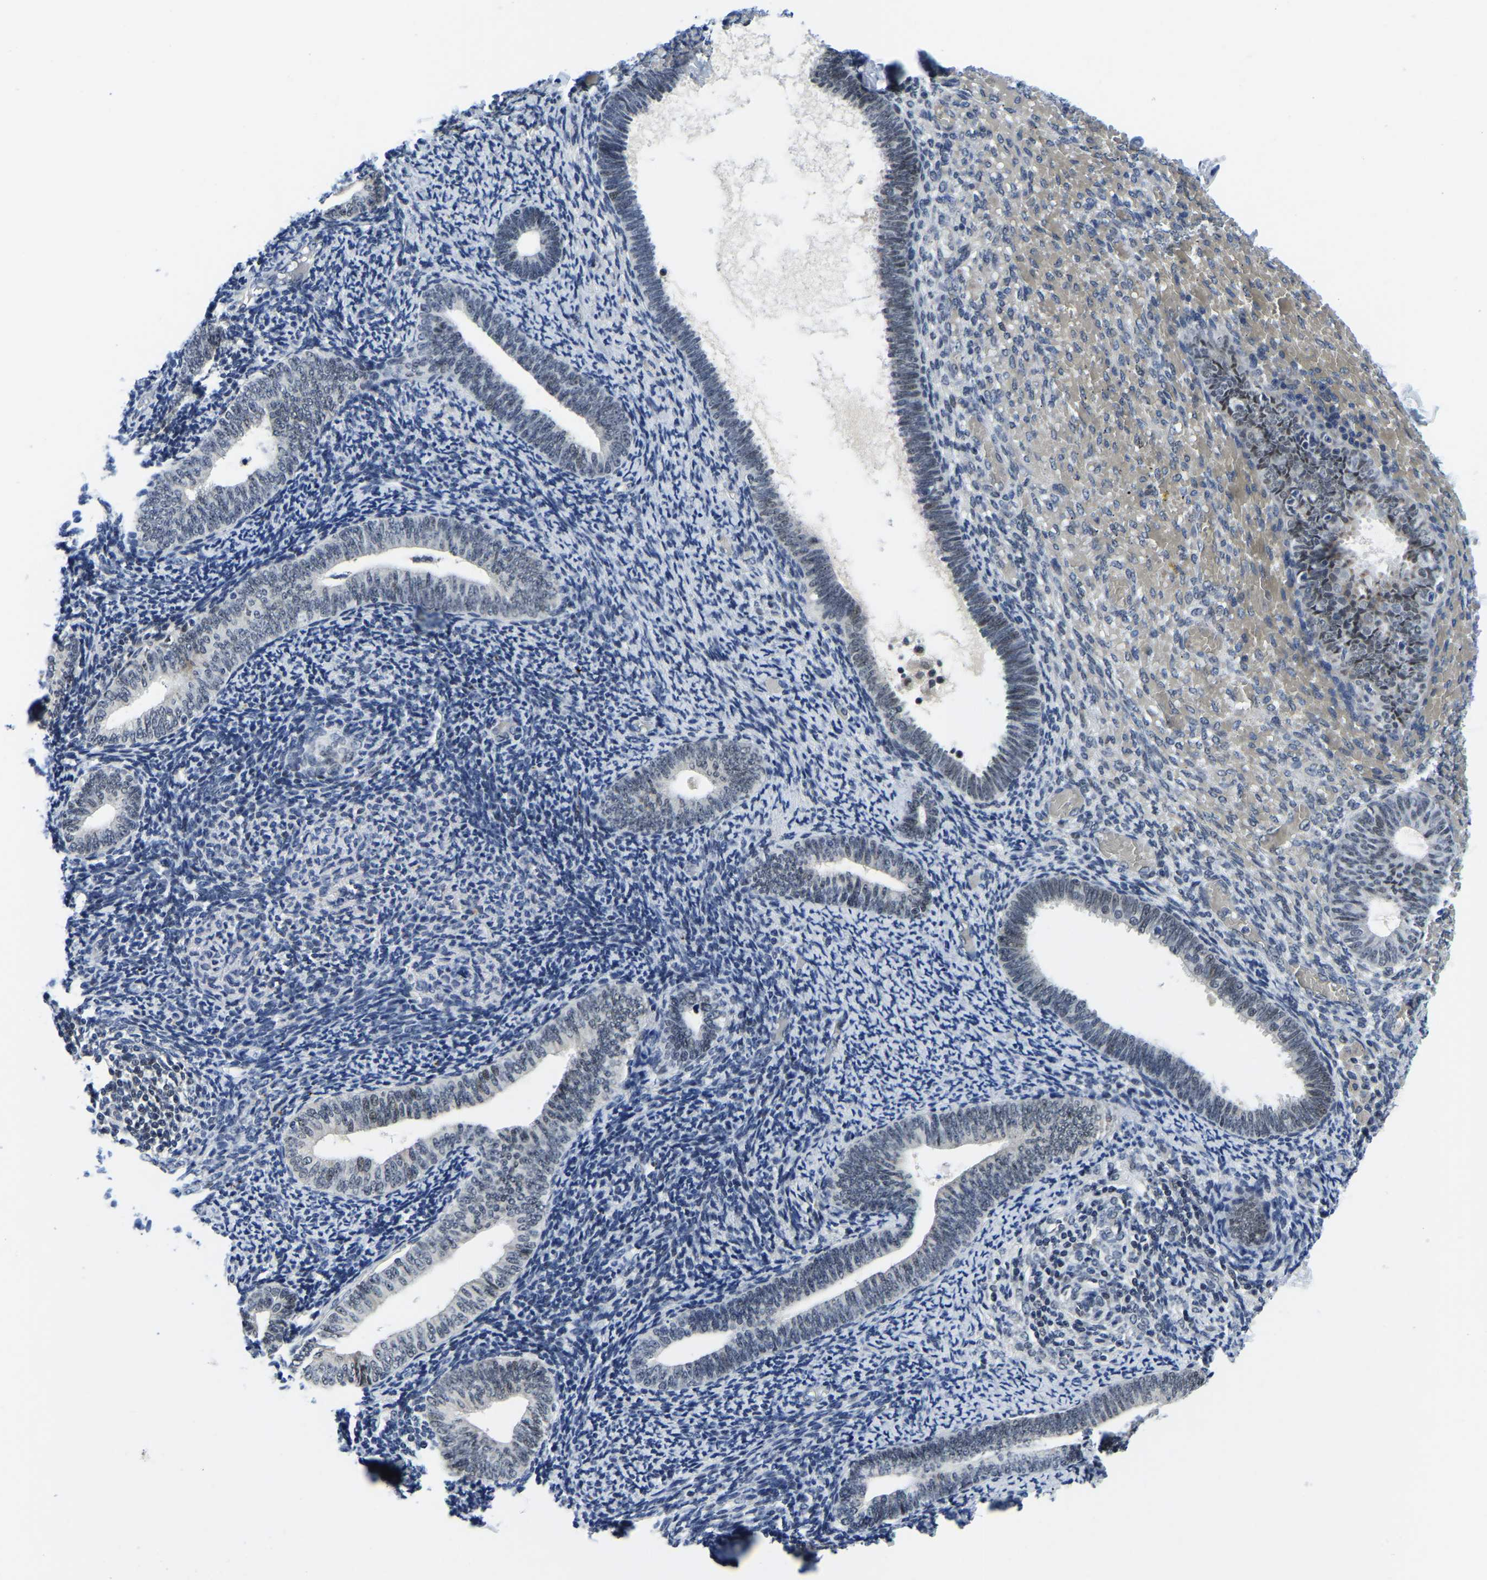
{"staining": {"intensity": "negative", "quantity": "none", "location": "none"}, "tissue": "endometrium", "cell_type": "Cells in endometrial stroma", "image_type": "normal", "snomed": [{"axis": "morphology", "description": "Normal tissue, NOS"}, {"axis": "topography", "description": "Endometrium"}], "caption": "This is a image of immunohistochemistry staining of benign endometrium, which shows no positivity in cells in endometrial stroma. (DAB (3,3'-diaminobenzidine) IHC visualized using brightfield microscopy, high magnification).", "gene": "POLDIP3", "patient": {"sex": "female", "age": 66}}